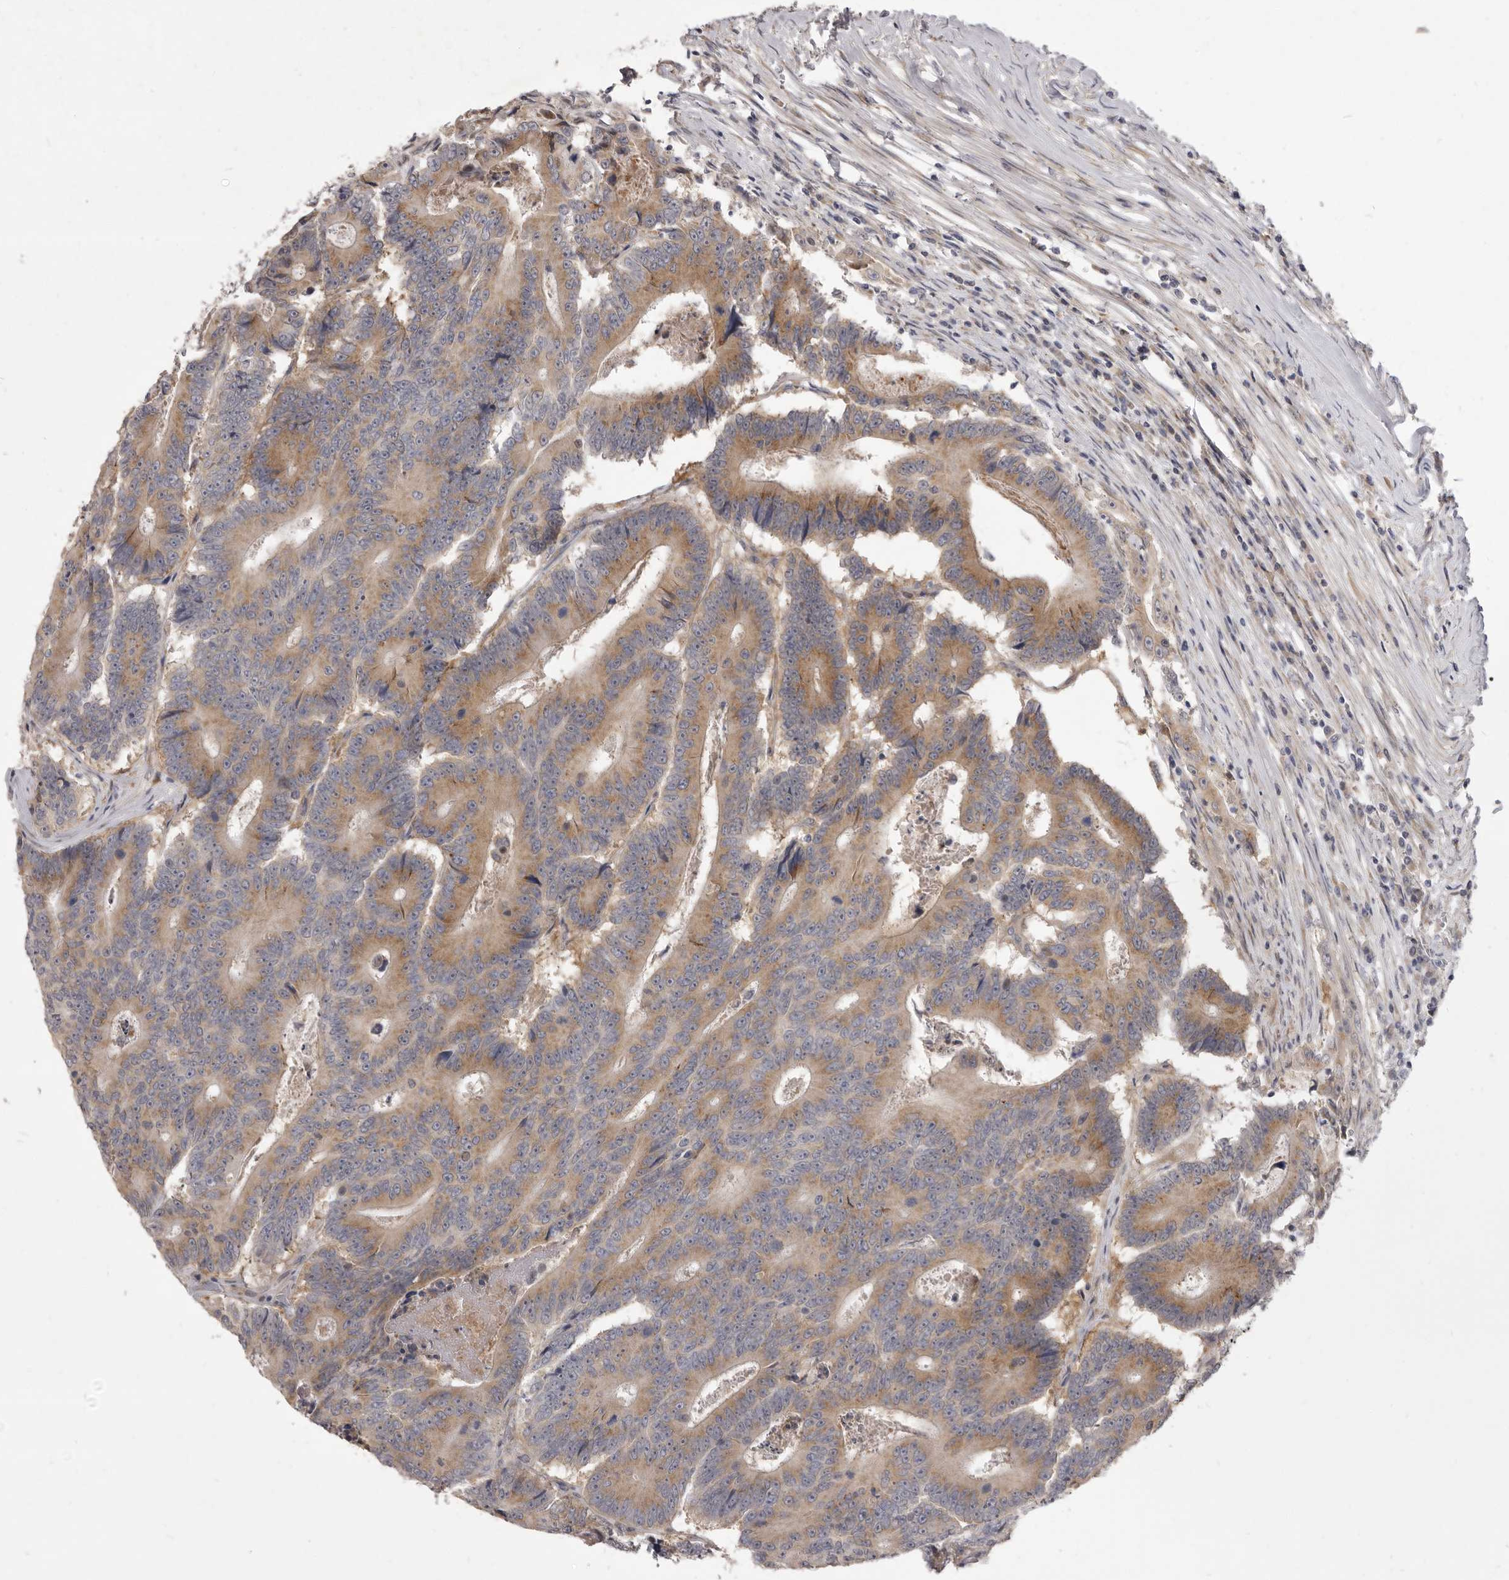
{"staining": {"intensity": "moderate", "quantity": ">75%", "location": "cytoplasmic/membranous"}, "tissue": "colorectal cancer", "cell_type": "Tumor cells", "image_type": "cancer", "snomed": [{"axis": "morphology", "description": "Adenocarcinoma, NOS"}, {"axis": "topography", "description": "Colon"}], "caption": "Colorectal adenocarcinoma tissue exhibits moderate cytoplasmic/membranous positivity in about >75% of tumor cells", "gene": "TBC1D8B", "patient": {"sex": "male", "age": 83}}